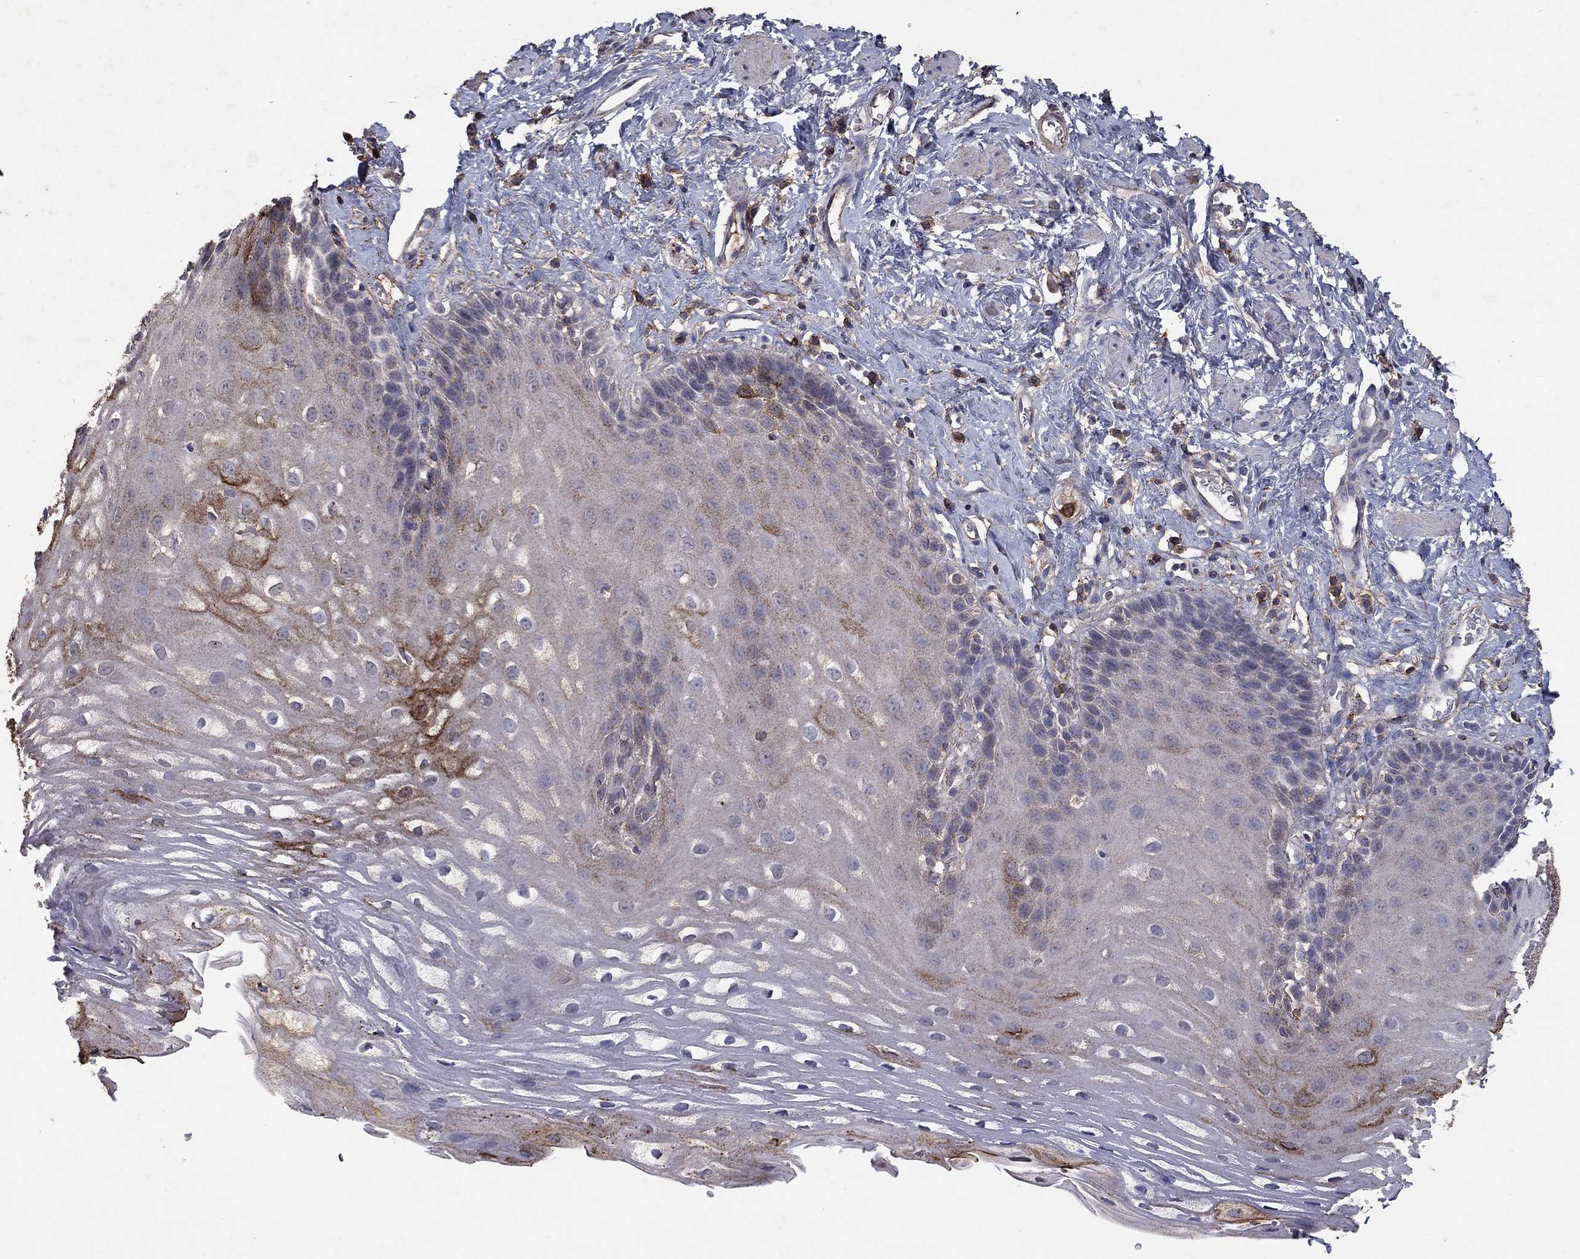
{"staining": {"intensity": "strong", "quantity": "25%-75%", "location": "cytoplasmic/membranous"}, "tissue": "esophagus", "cell_type": "Squamous epithelial cells", "image_type": "normal", "snomed": [{"axis": "morphology", "description": "Normal tissue, NOS"}, {"axis": "topography", "description": "Esophagus"}], "caption": "IHC histopathology image of normal human esophagus stained for a protein (brown), which displays high levels of strong cytoplasmic/membranous expression in about 25%-75% of squamous epithelial cells.", "gene": "CD24", "patient": {"sex": "male", "age": 64}}